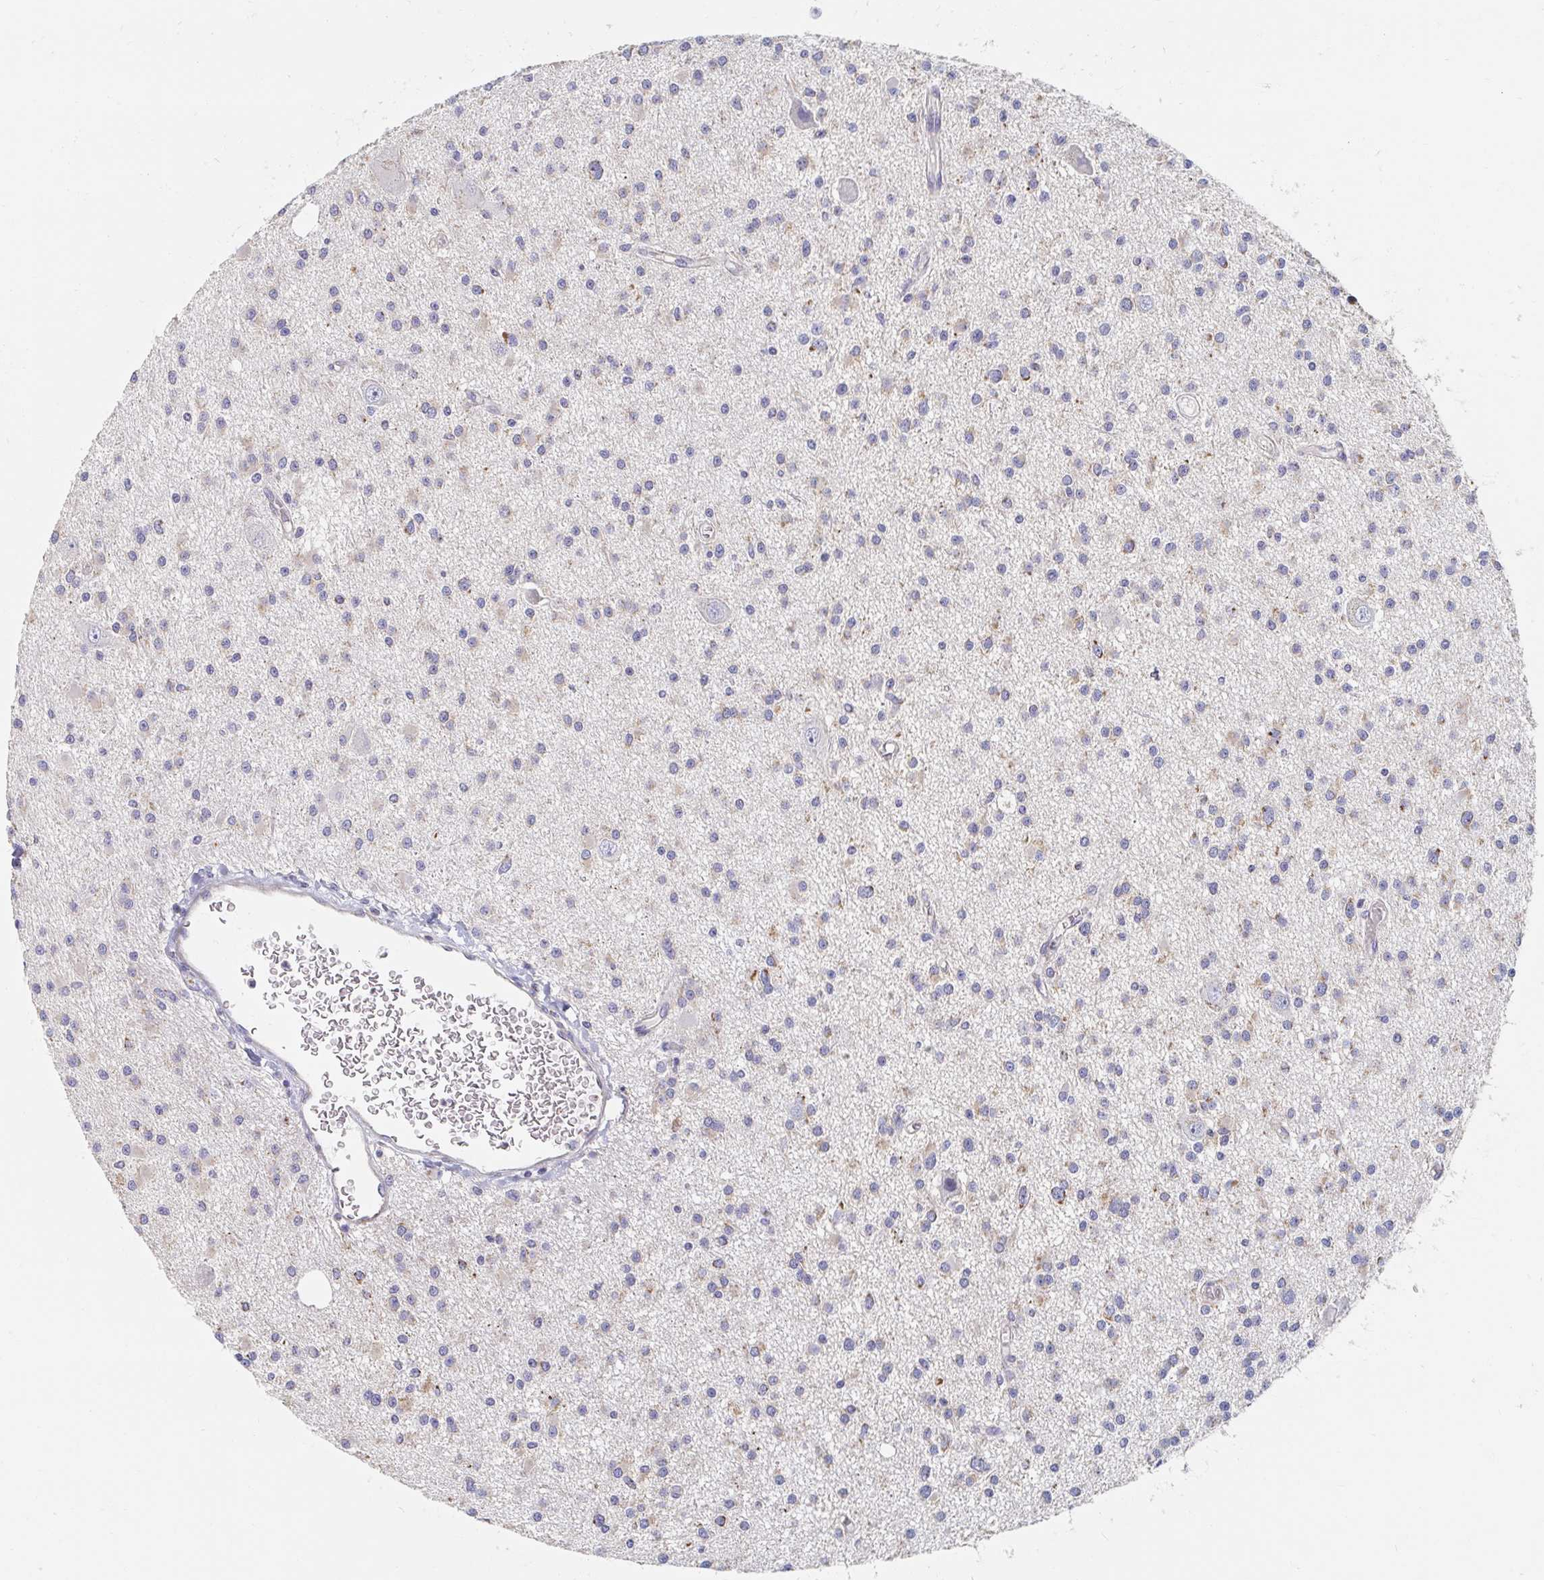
{"staining": {"intensity": "moderate", "quantity": "25%-75%", "location": "cytoplasmic/membranous"}, "tissue": "glioma", "cell_type": "Tumor cells", "image_type": "cancer", "snomed": [{"axis": "morphology", "description": "Glioma, malignant, High grade"}, {"axis": "topography", "description": "Brain"}], "caption": "Immunohistochemistry micrograph of neoplastic tissue: human glioma stained using immunohistochemistry exhibits medium levels of moderate protein expression localized specifically in the cytoplasmic/membranous of tumor cells, appearing as a cytoplasmic/membranous brown color.", "gene": "MAVS", "patient": {"sex": "male", "age": 54}}